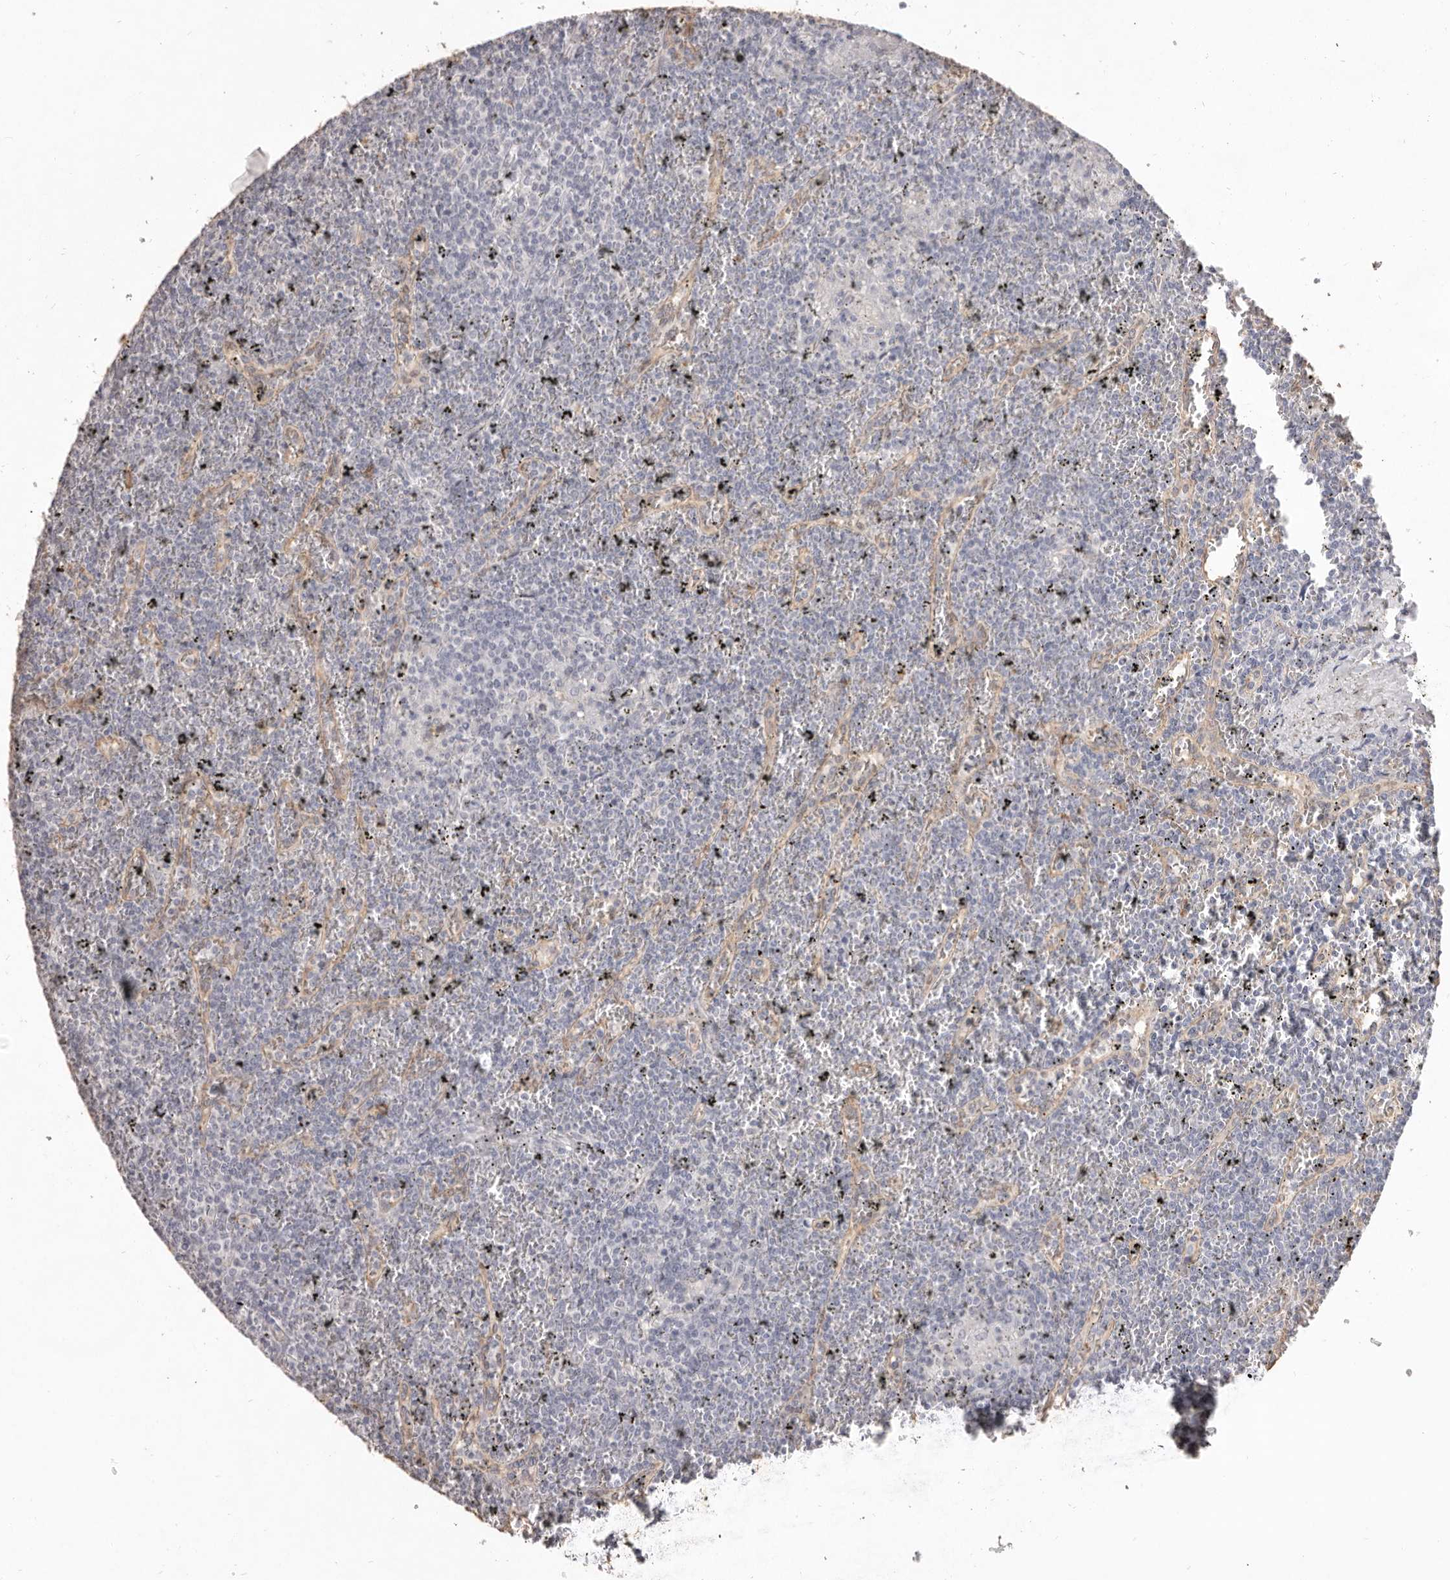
{"staining": {"intensity": "negative", "quantity": "none", "location": "none"}, "tissue": "lymphoma", "cell_type": "Tumor cells", "image_type": "cancer", "snomed": [{"axis": "morphology", "description": "Malignant lymphoma, non-Hodgkin's type, Low grade"}, {"axis": "topography", "description": "Spleen"}], "caption": "IHC photomicrograph of neoplastic tissue: human lymphoma stained with DAB demonstrates no significant protein staining in tumor cells.", "gene": "ZYG11B", "patient": {"sex": "female", "age": 19}}